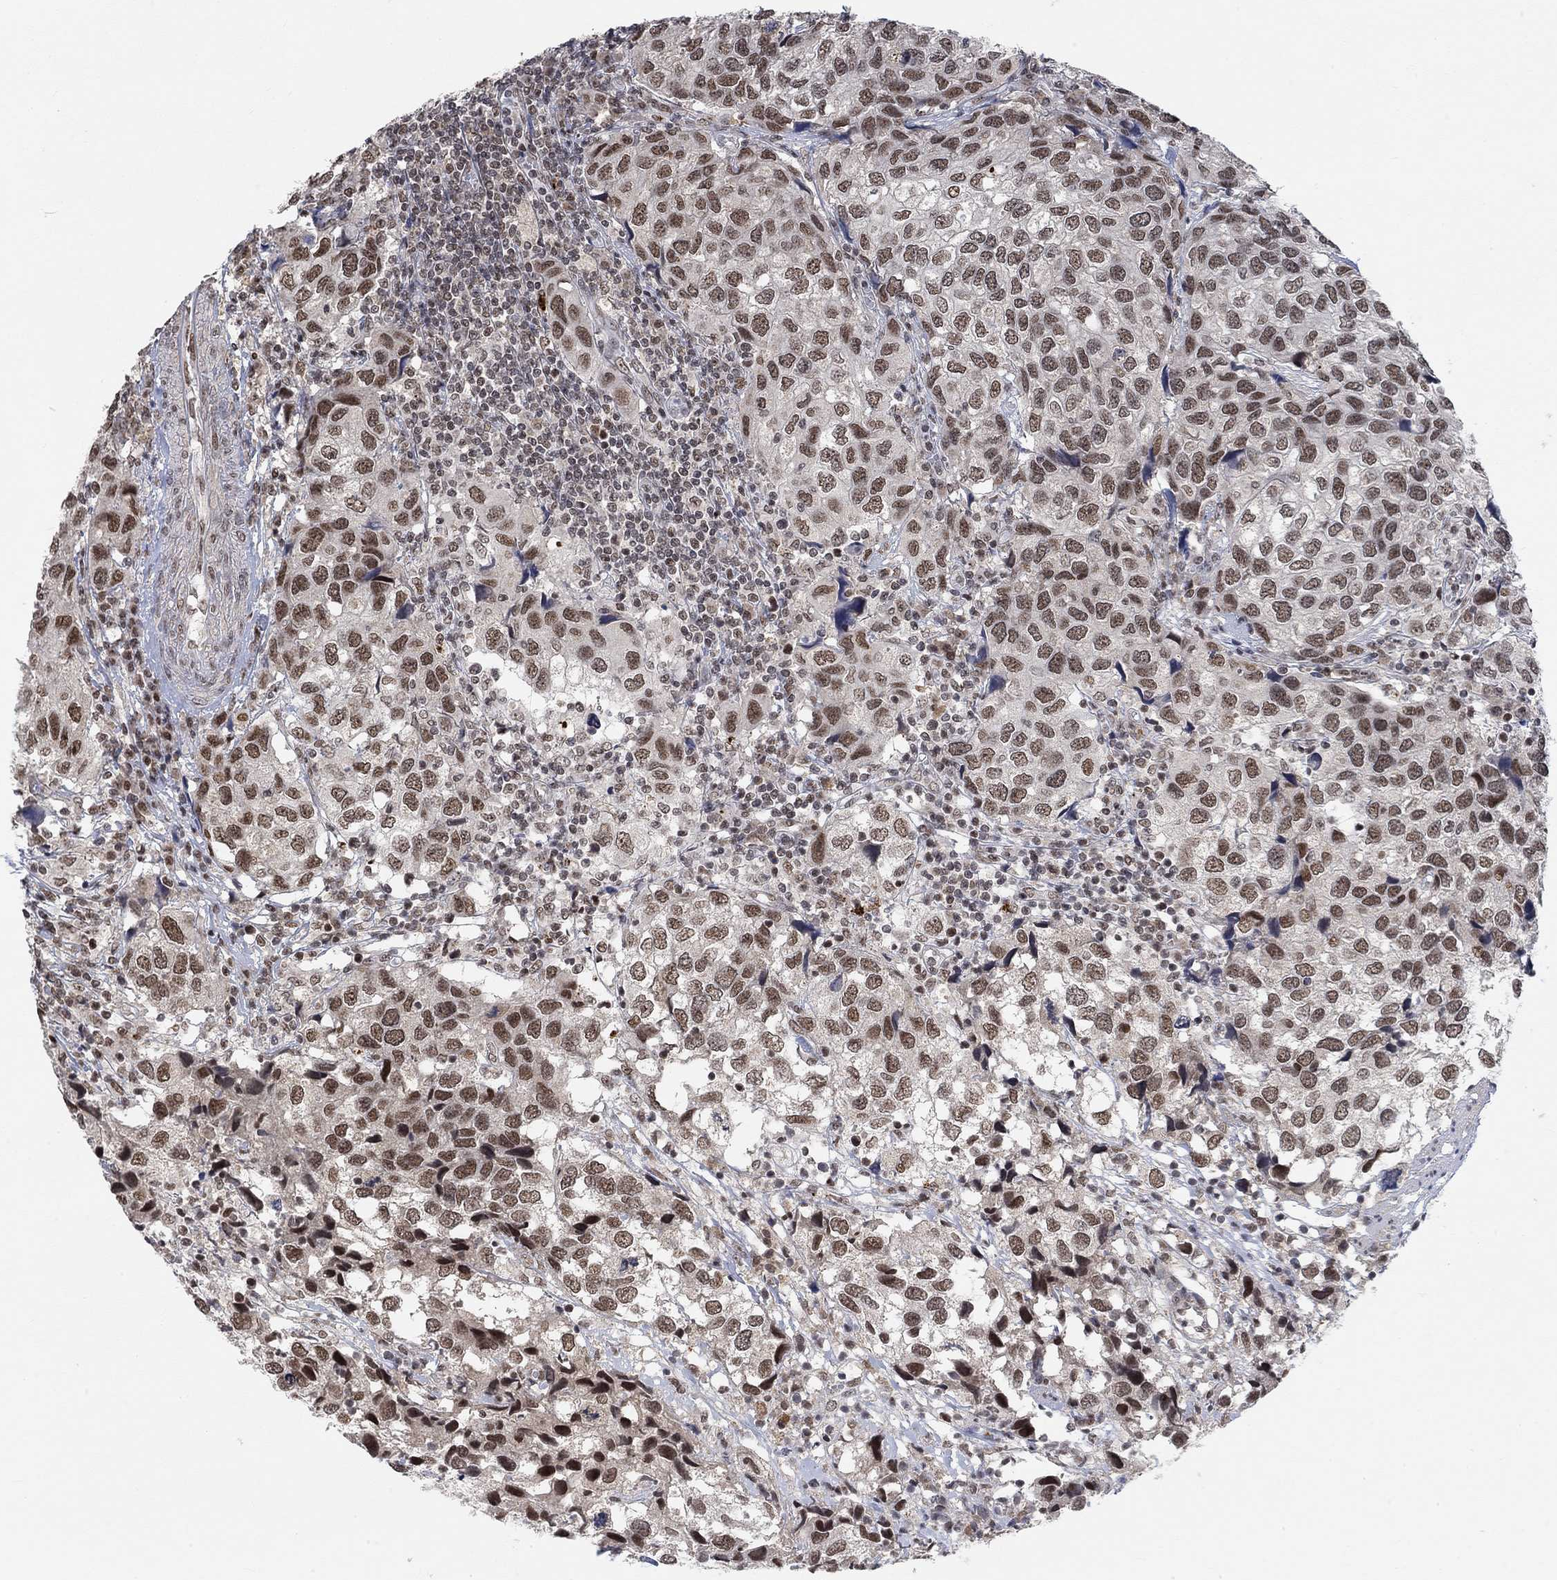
{"staining": {"intensity": "strong", "quantity": "25%-75%", "location": "nuclear"}, "tissue": "urothelial cancer", "cell_type": "Tumor cells", "image_type": "cancer", "snomed": [{"axis": "morphology", "description": "Urothelial carcinoma, High grade"}, {"axis": "topography", "description": "Urinary bladder"}], "caption": "Urothelial carcinoma (high-grade) stained with DAB IHC shows high levels of strong nuclear staining in approximately 25%-75% of tumor cells. The staining was performed using DAB to visualize the protein expression in brown, while the nuclei were stained in blue with hematoxylin (Magnification: 20x).", "gene": "THAP8", "patient": {"sex": "male", "age": 79}}